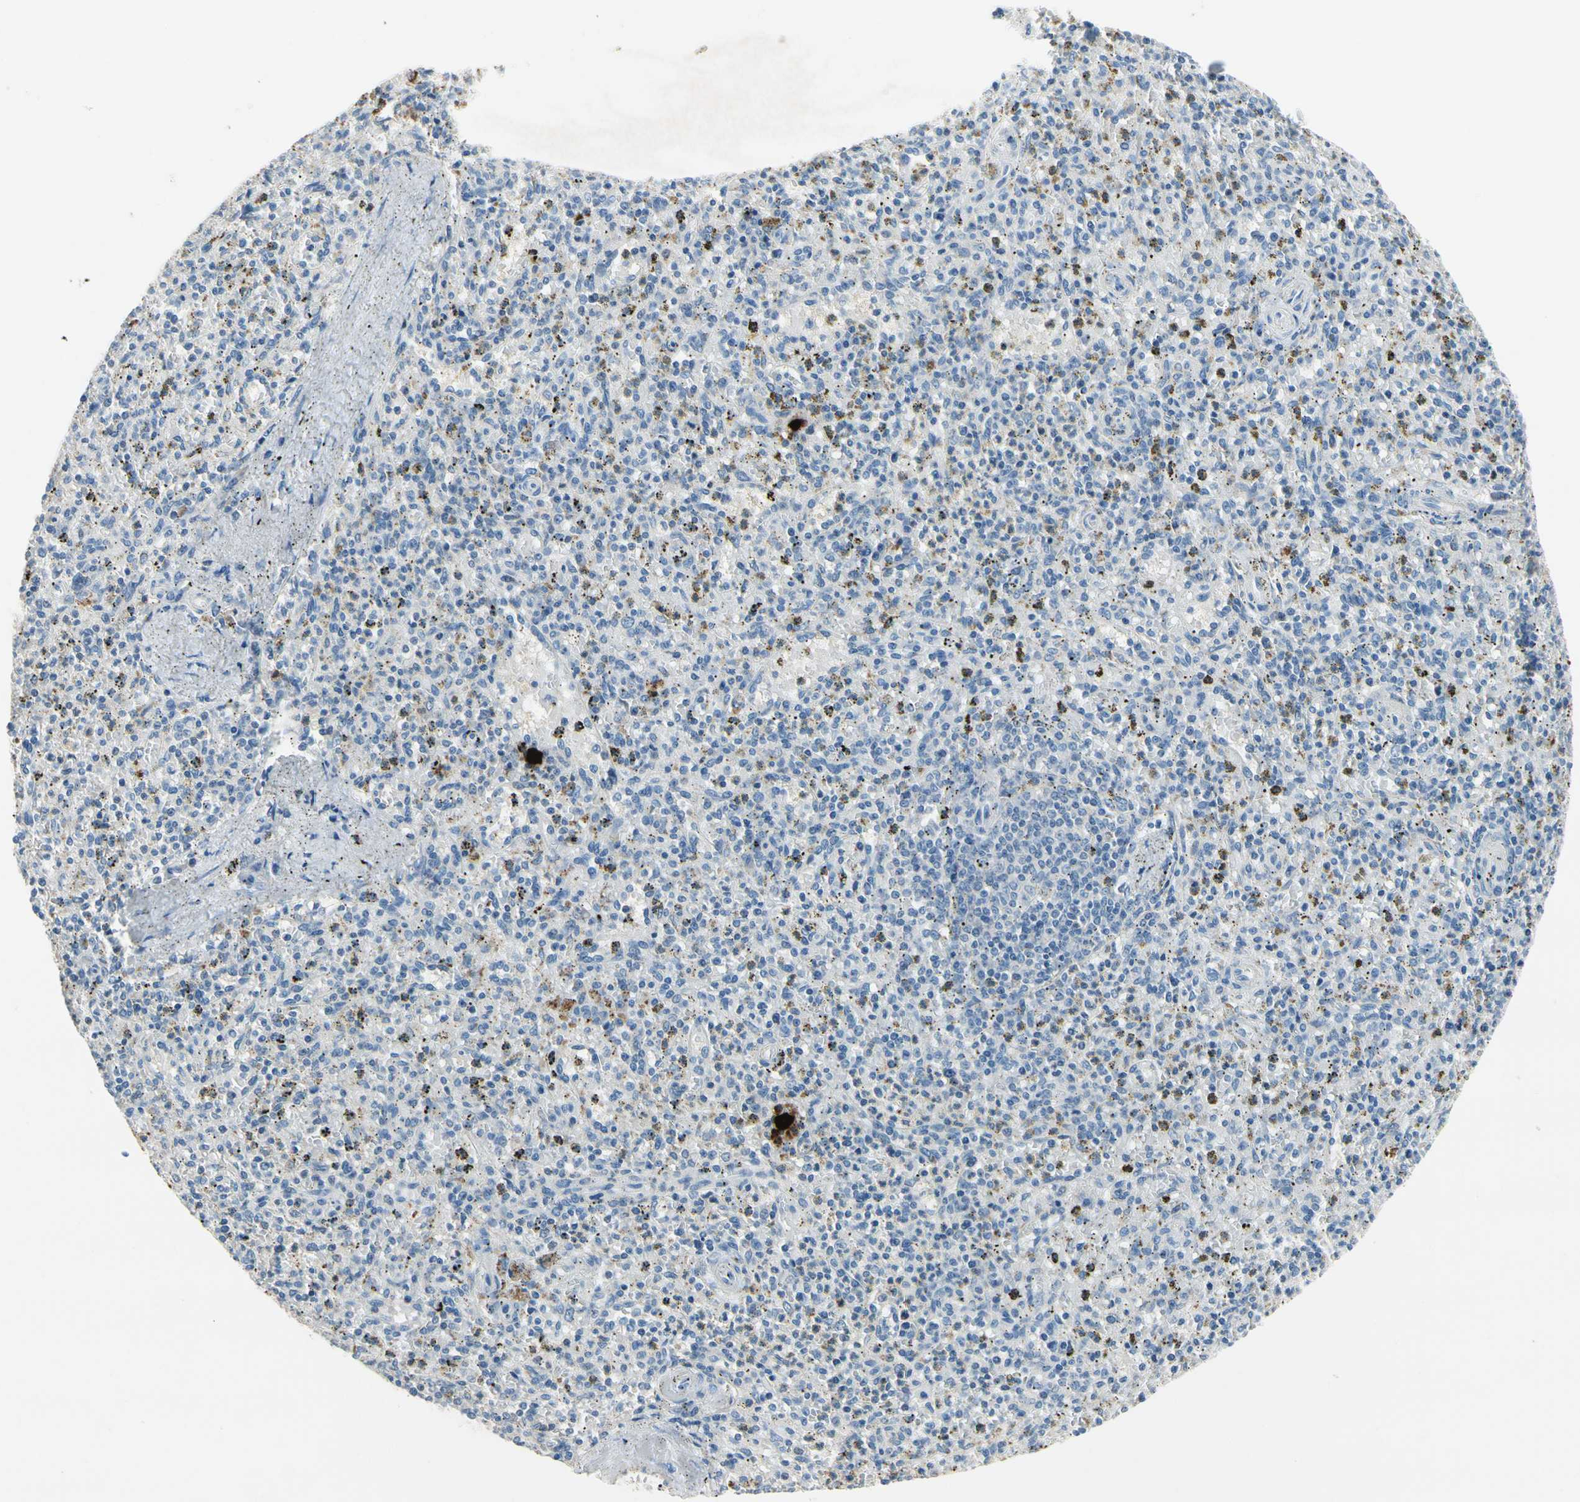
{"staining": {"intensity": "negative", "quantity": "none", "location": "none"}, "tissue": "spleen", "cell_type": "Cells in red pulp", "image_type": "normal", "snomed": [{"axis": "morphology", "description": "Normal tissue, NOS"}, {"axis": "topography", "description": "Spleen"}], "caption": "This micrograph is of benign spleen stained with immunohistochemistry to label a protein in brown with the nuclei are counter-stained blue. There is no positivity in cells in red pulp.", "gene": "CPA3", "patient": {"sex": "male", "age": 72}}